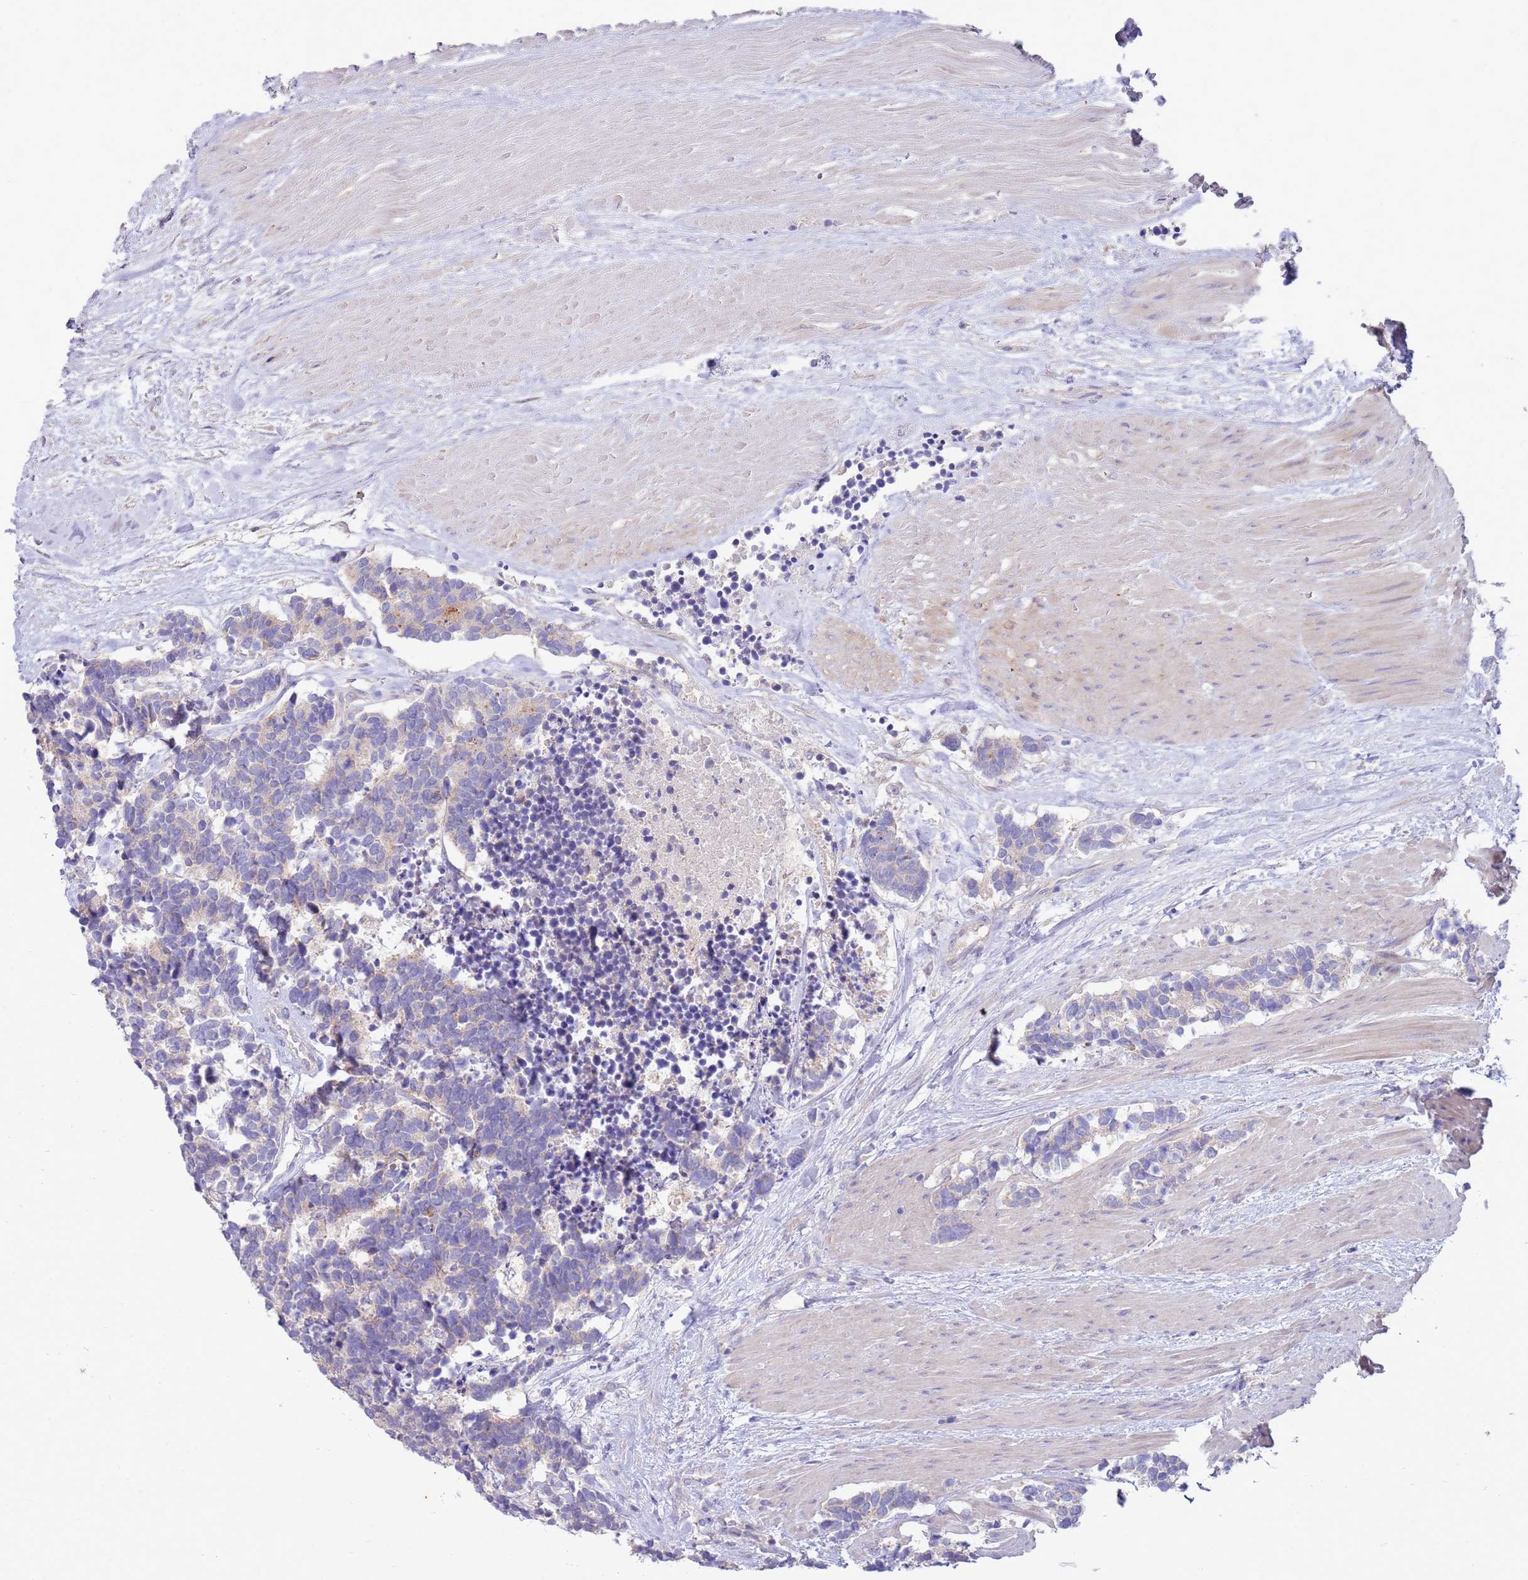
{"staining": {"intensity": "negative", "quantity": "none", "location": "none"}, "tissue": "carcinoid", "cell_type": "Tumor cells", "image_type": "cancer", "snomed": [{"axis": "morphology", "description": "Carcinoma, NOS"}, {"axis": "morphology", "description": "Carcinoid, malignant, NOS"}, {"axis": "topography", "description": "Urinary bladder"}], "caption": "A high-resolution micrograph shows IHC staining of carcinoid, which displays no significant expression in tumor cells.", "gene": "SLC44A4", "patient": {"sex": "male", "age": 57}}